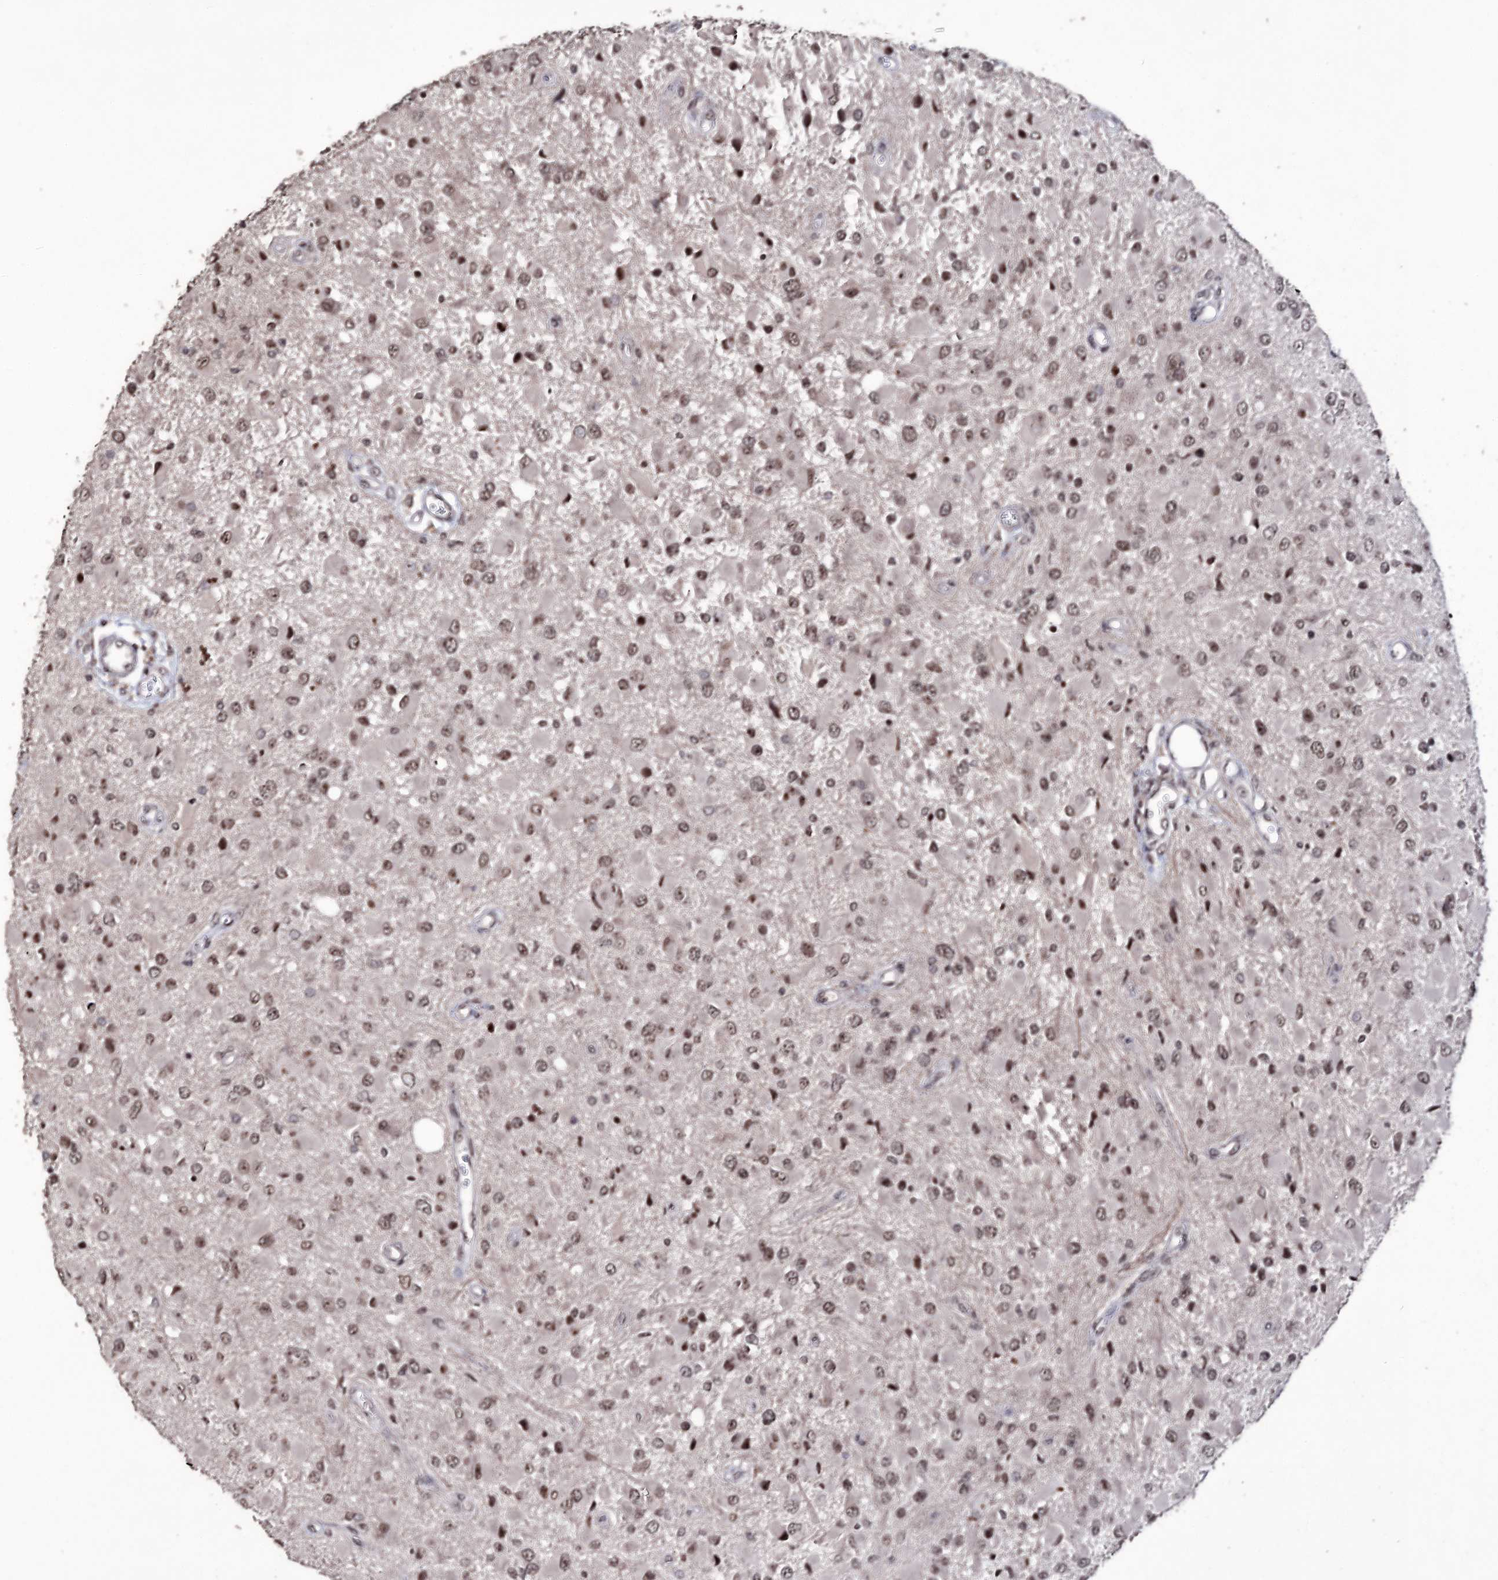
{"staining": {"intensity": "moderate", "quantity": ">75%", "location": "nuclear"}, "tissue": "glioma", "cell_type": "Tumor cells", "image_type": "cancer", "snomed": [{"axis": "morphology", "description": "Glioma, malignant, High grade"}, {"axis": "topography", "description": "Brain"}], "caption": "High-magnification brightfield microscopy of glioma stained with DAB (3,3'-diaminobenzidine) (brown) and counterstained with hematoxylin (blue). tumor cells exhibit moderate nuclear positivity is seen in approximately>75% of cells.", "gene": "VGLL4", "patient": {"sex": "male", "age": 53}}